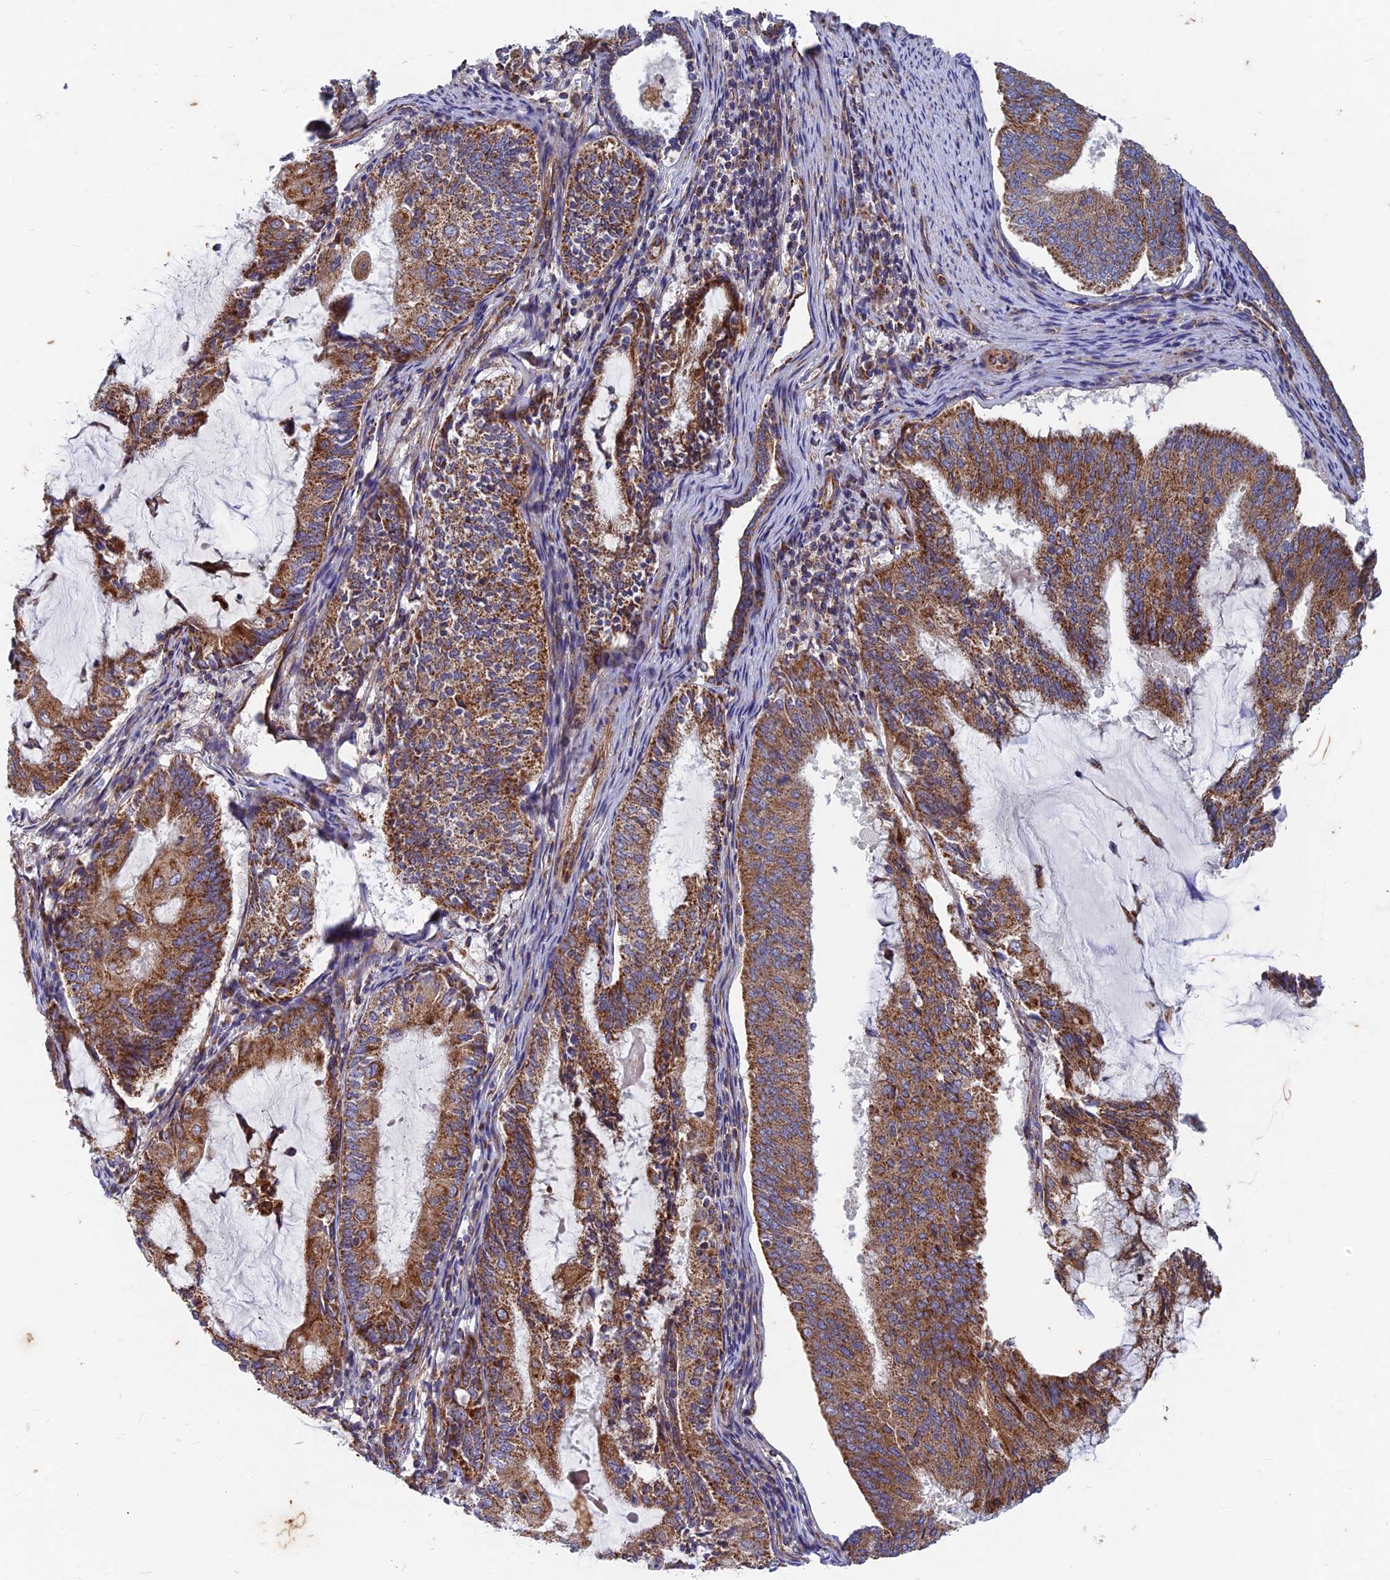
{"staining": {"intensity": "moderate", "quantity": ">75%", "location": "cytoplasmic/membranous"}, "tissue": "endometrial cancer", "cell_type": "Tumor cells", "image_type": "cancer", "snomed": [{"axis": "morphology", "description": "Adenocarcinoma, NOS"}, {"axis": "topography", "description": "Endometrium"}], "caption": "High-magnification brightfield microscopy of endometrial adenocarcinoma stained with DAB (brown) and counterstained with hematoxylin (blue). tumor cells exhibit moderate cytoplasmic/membranous staining is present in about>75% of cells.", "gene": "AP4S1", "patient": {"sex": "female", "age": 81}}